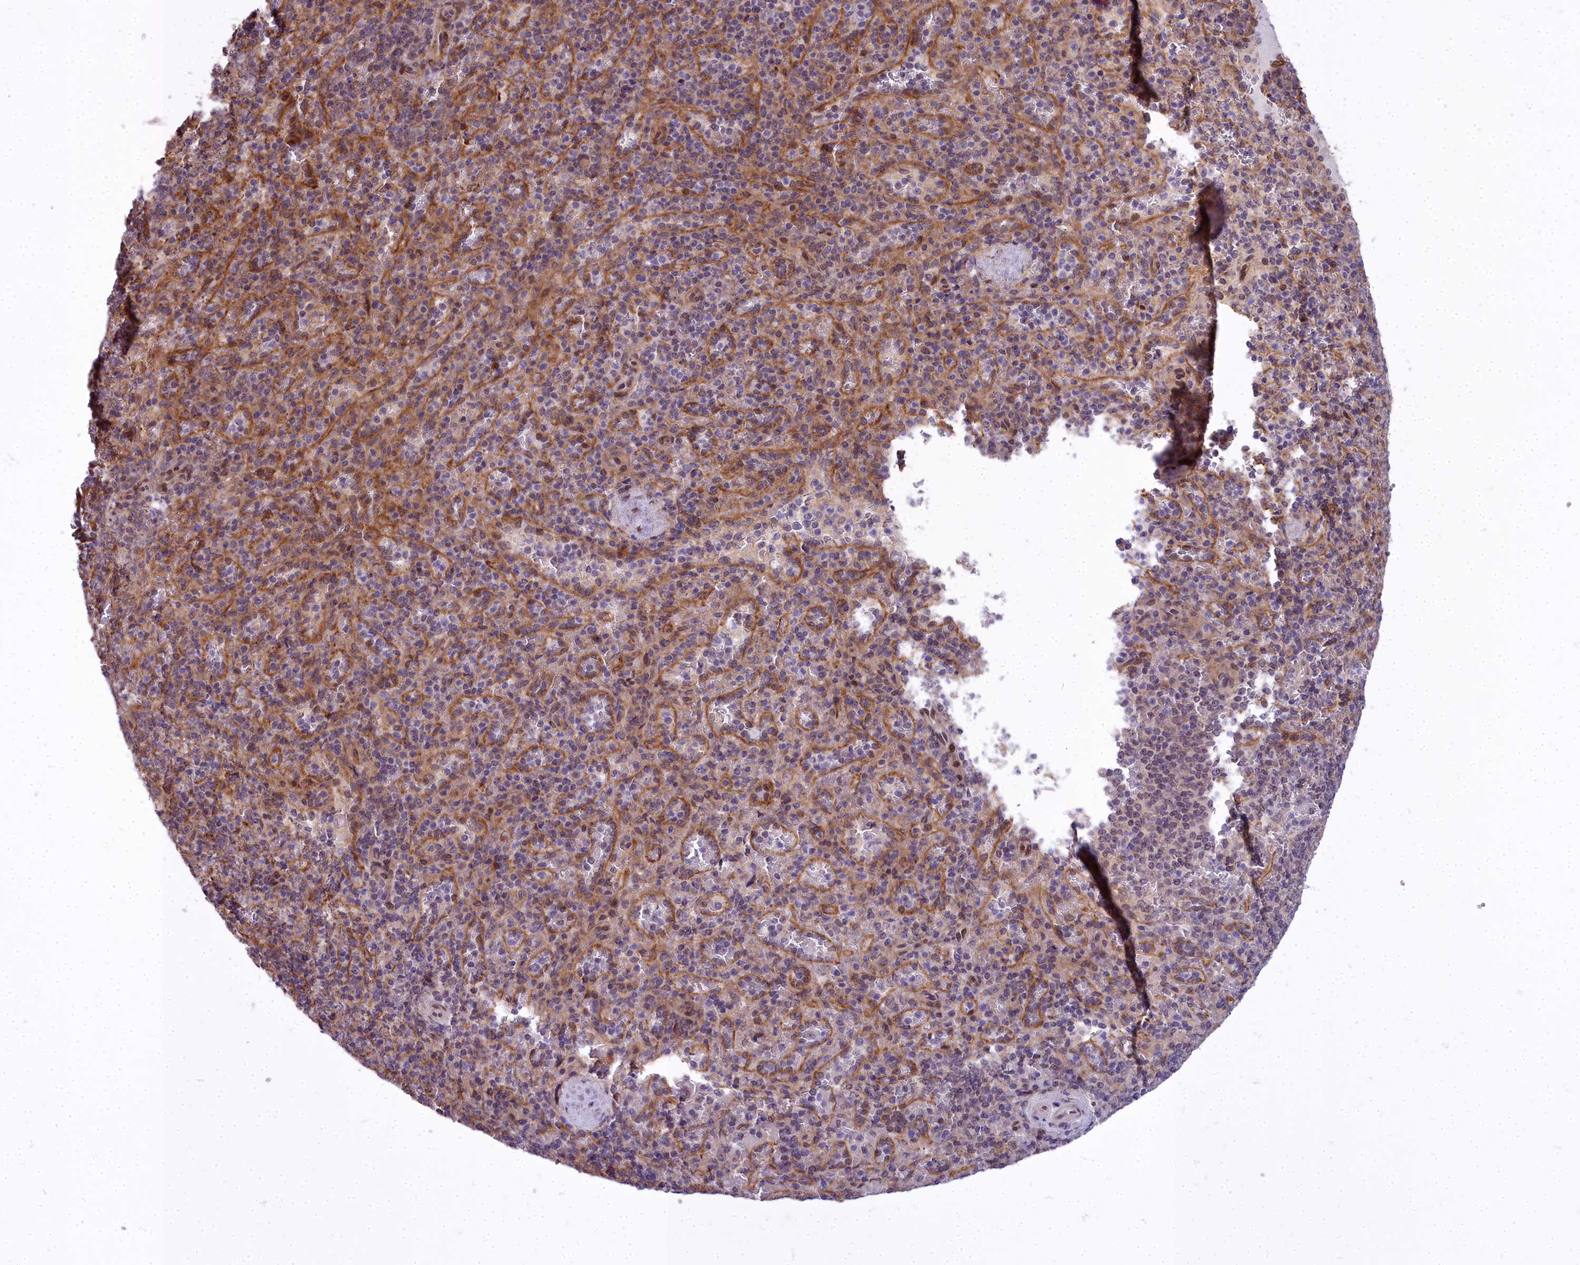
{"staining": {"intensity": "moderate", "quantity": "25%-75%", "location": "cytoplasmic/membranous"}, "tissue": "spleen", "cell_type": "Cells in red pulp", "image_type": "normal", "snomed": [{"axis": "morphology", "description": "Normal tissue, NOS"}, {"axis": "topography", "description": "Spleen"}], "caption": "Human spleen stained with a brown dye shows moderate cytoplasmic/membranous positive expression in about 25%-75% of cells in red pulp.", "gene": "ABCB8", "patient": {"sex": "male", "age": 82}}